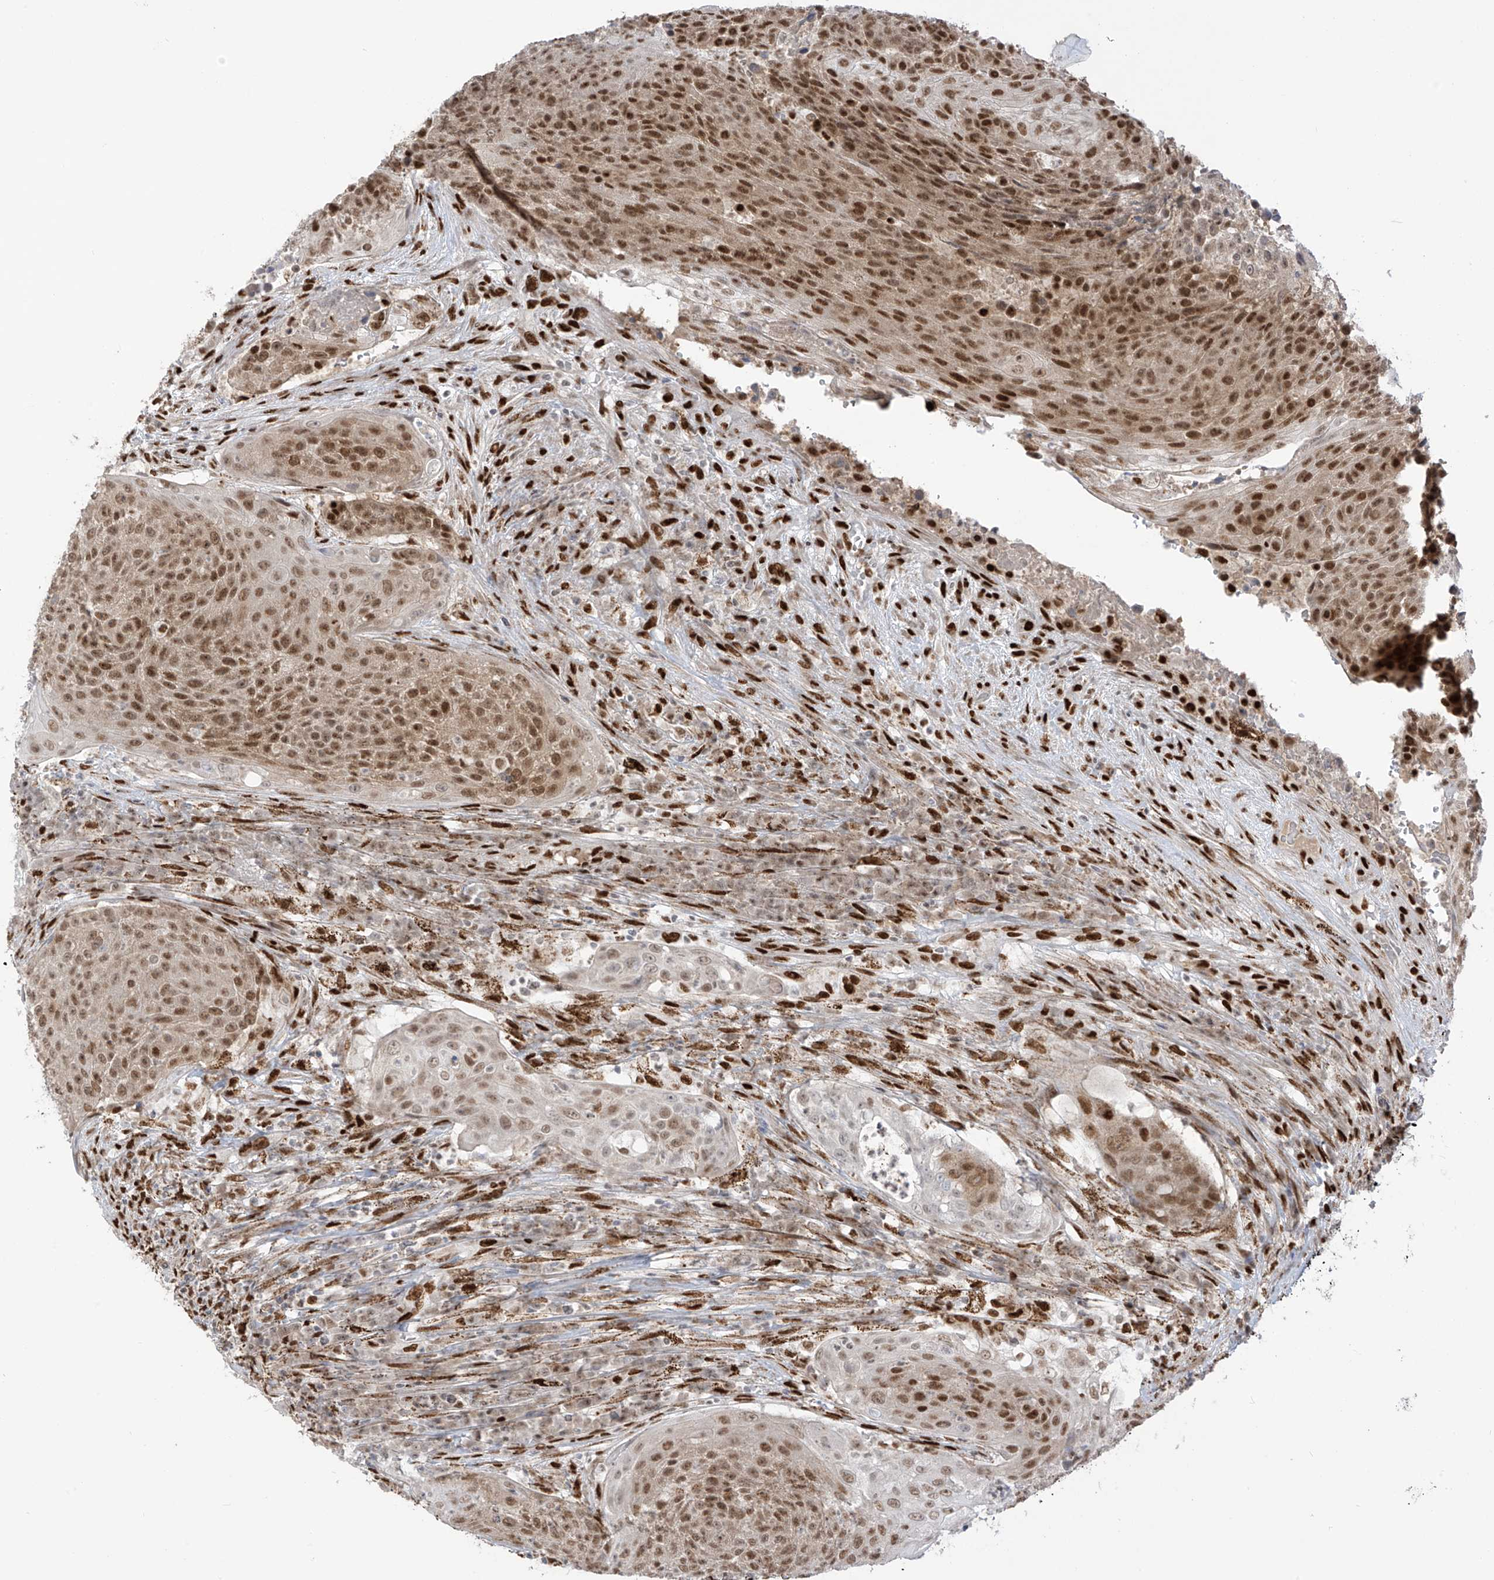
{"staining": {"intensity": "moderate", "quantity": ">75%", "location": "nuclear"}, "tissue": "urothelial cancer", "cell_type": "Tumor cells", "image_type": "cancer", "snomed": [{"axis": "morphology", "description": "Urothelial carcinoma, High grade"}, {"axis": "topography", "description": "Urinary bladder"}], "caption": "Human high-grade urothelial carcinoma stained with a protein marker displays moderate staining in tumor cells.", "gene": "PM20D2", "patient": {"sex": "female", "age": 63}}